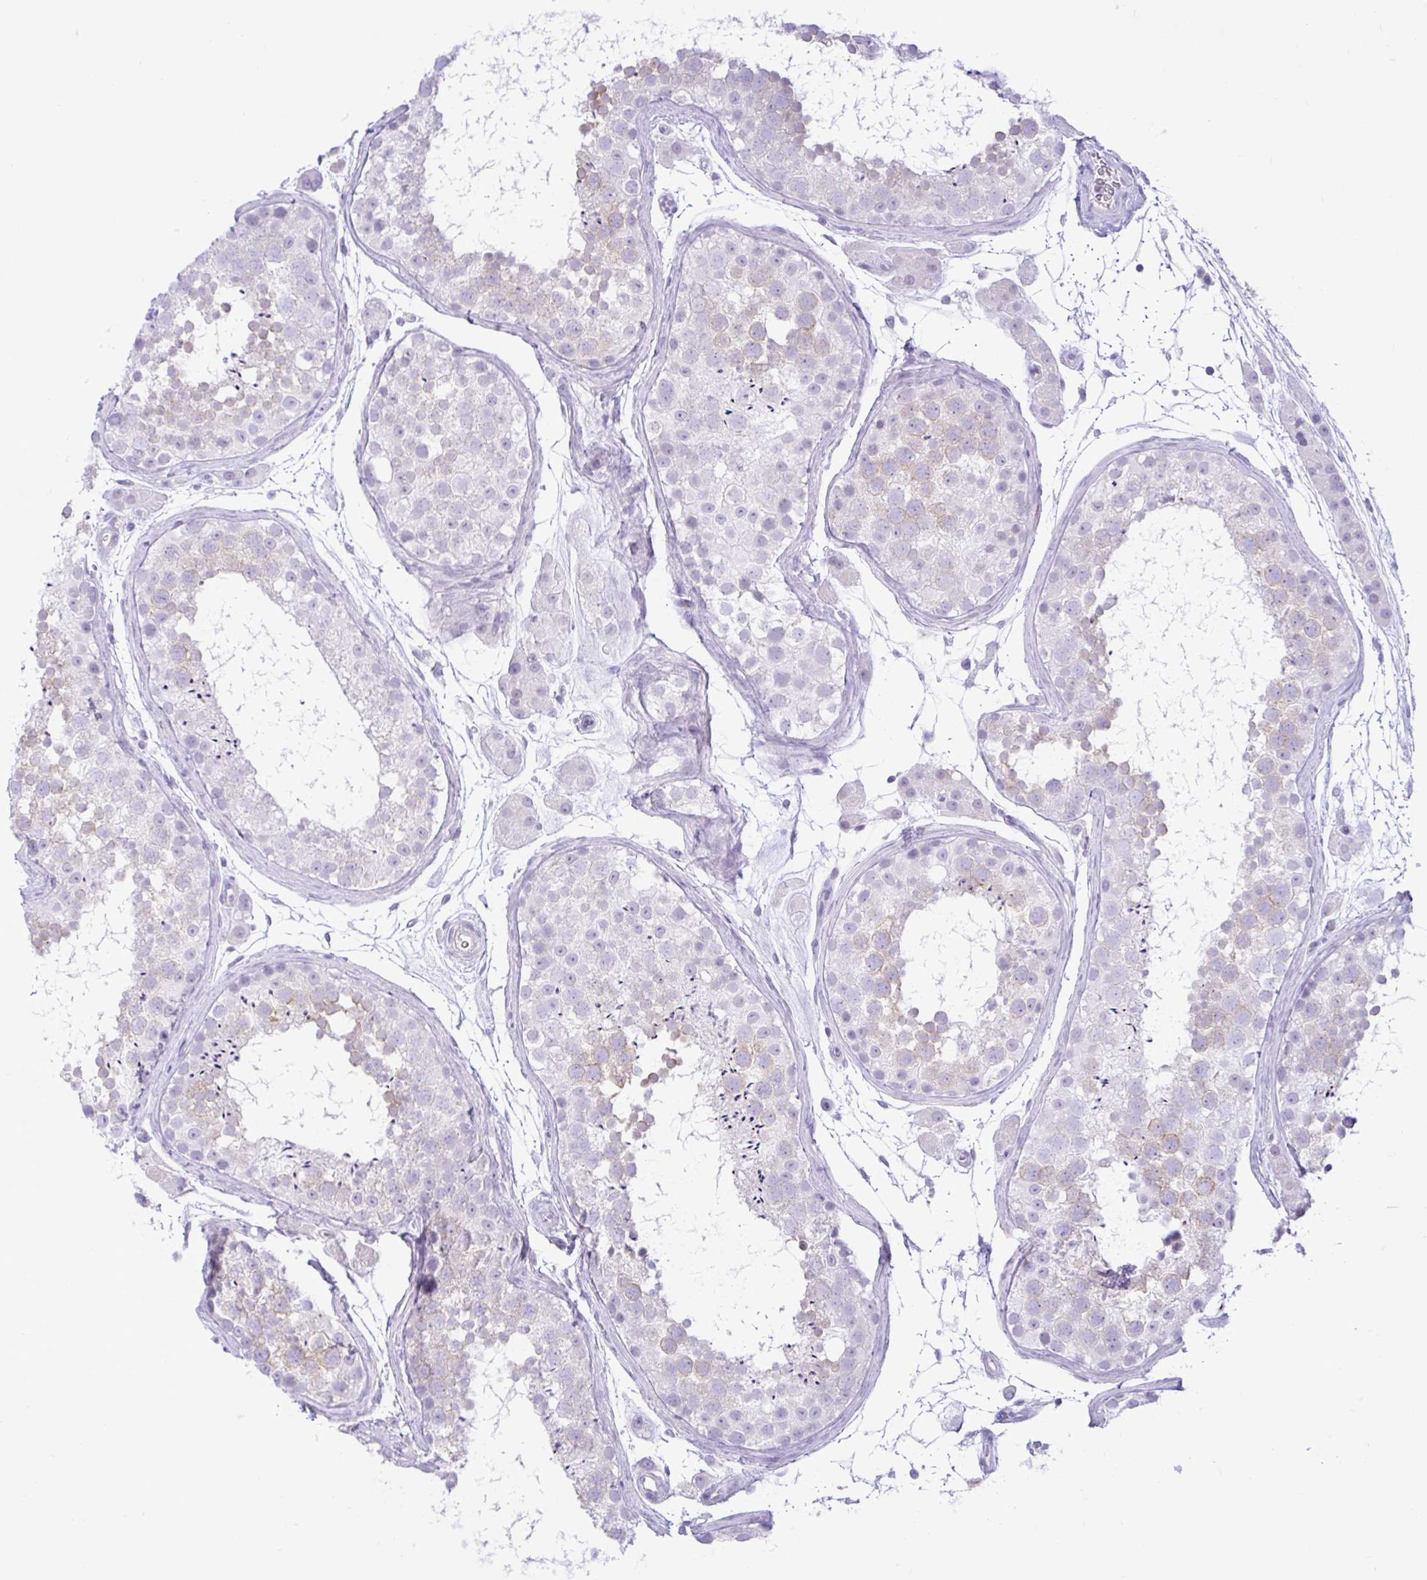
{"staining": {"intensity": "weak", "quantity": "<25%", "location": "cytoplasmic/membranous"}, "tissue": "testis", "cell_type": "Cells in seminiferous ducts", "image_type": "normal", "snomed": [{"axis": "morphology", "description": "Normal tissue, NOS"}, {"axis": "topography", "description": "Testis"}], "caption": "Human testis stained for a protein using immunohistochemistry shows no staining in cells in seminiferous ducts.", "gene": "ZNF101", "patient": {"sex": "male", "age": 41}}